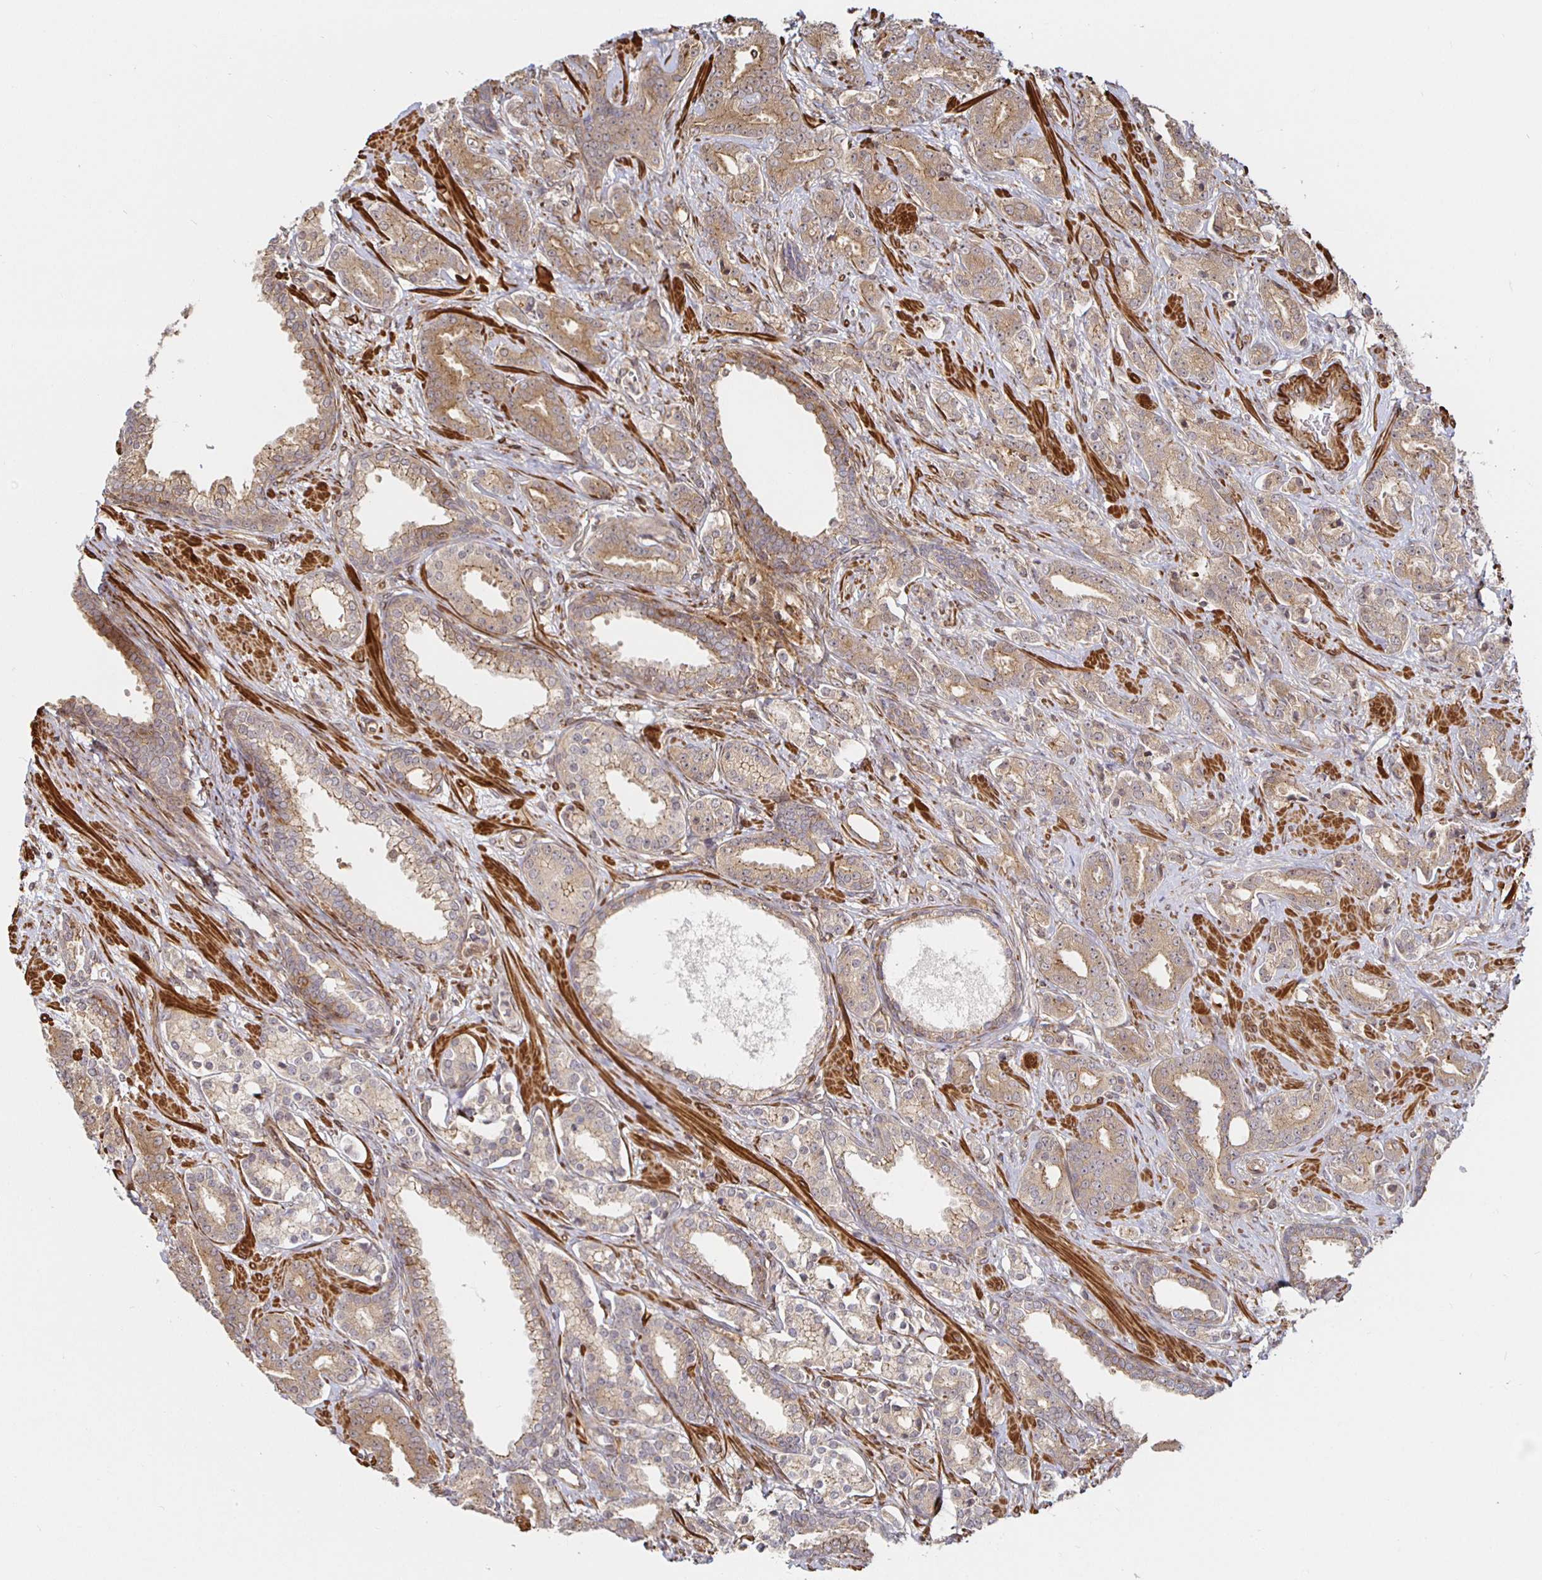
{"staining": {"intensity": "moderate", "quantity": ">75%", "location": "cytoplasmic/membranous"}, "tissue": "prostate cancer", "cell_type": "Tumor cells", "image_type": "cancer", "snomed": [{"axis": "morphology", "description": "Adenocarcinoma, High grade"}, {"axis": "topography", "description": "Prostate"}], "caption": "Moderate cytoplasmic/membranous positivity is present in about >75% of tumor cells in high-grade adenocarcinoma (prostate).", "gene": "STRAP", "patient": {"sex": "male", "age": 60}}